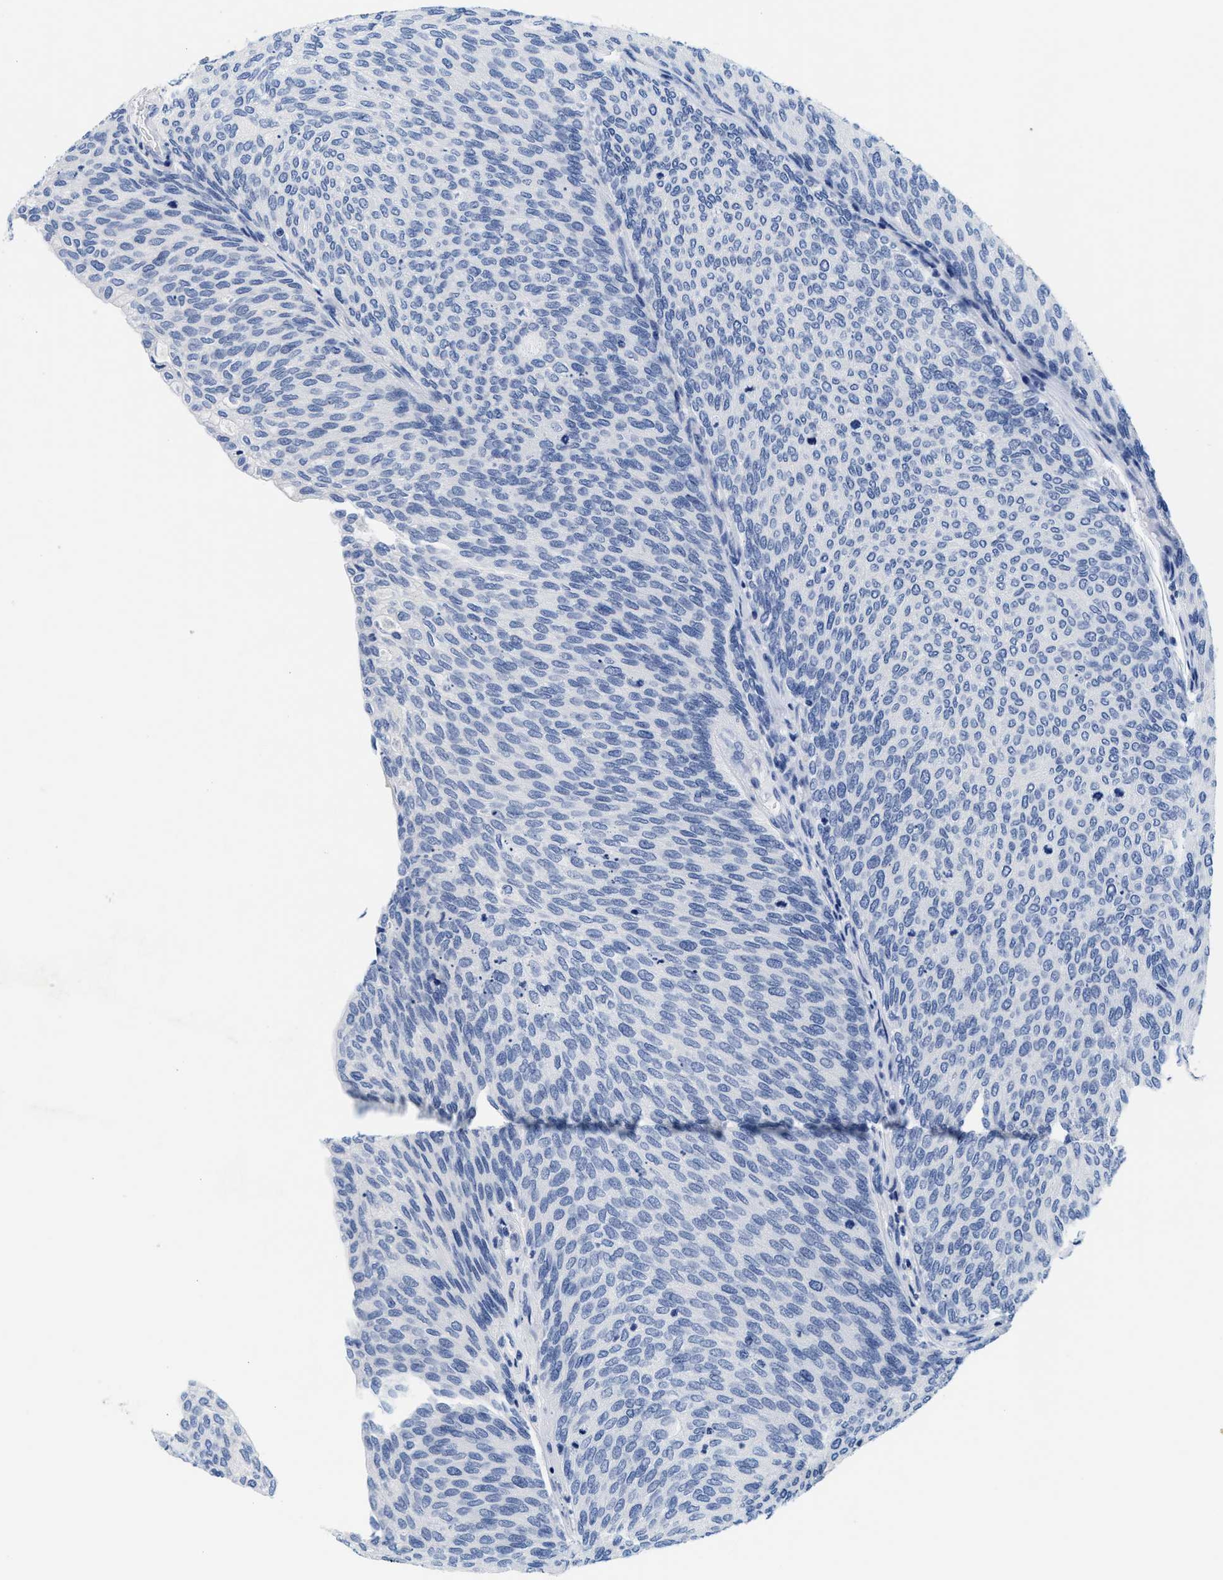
{"staining": {"intensity": "negative", "quantity": "none", "location": "none"}, "tissue": "urothelial cancer", "cell_type": "Tumor cells", "image_type": "cancer", "snomed": [{"axis": "morphology", "description": "Urothelial carcinoma, Low grade"}, {"axis": "topography", "description": "Urinary bladder"}], "caption": "High magnification brightfield microscopy of urothelial cancer stained with DAB (3,3'-diaminobenzidine) (brown) and counterstained with hematoxylin (blue): tumor cells show no significant expression.", "gene": "TTC3", "patient": {"sex": "female", "age": 79}}